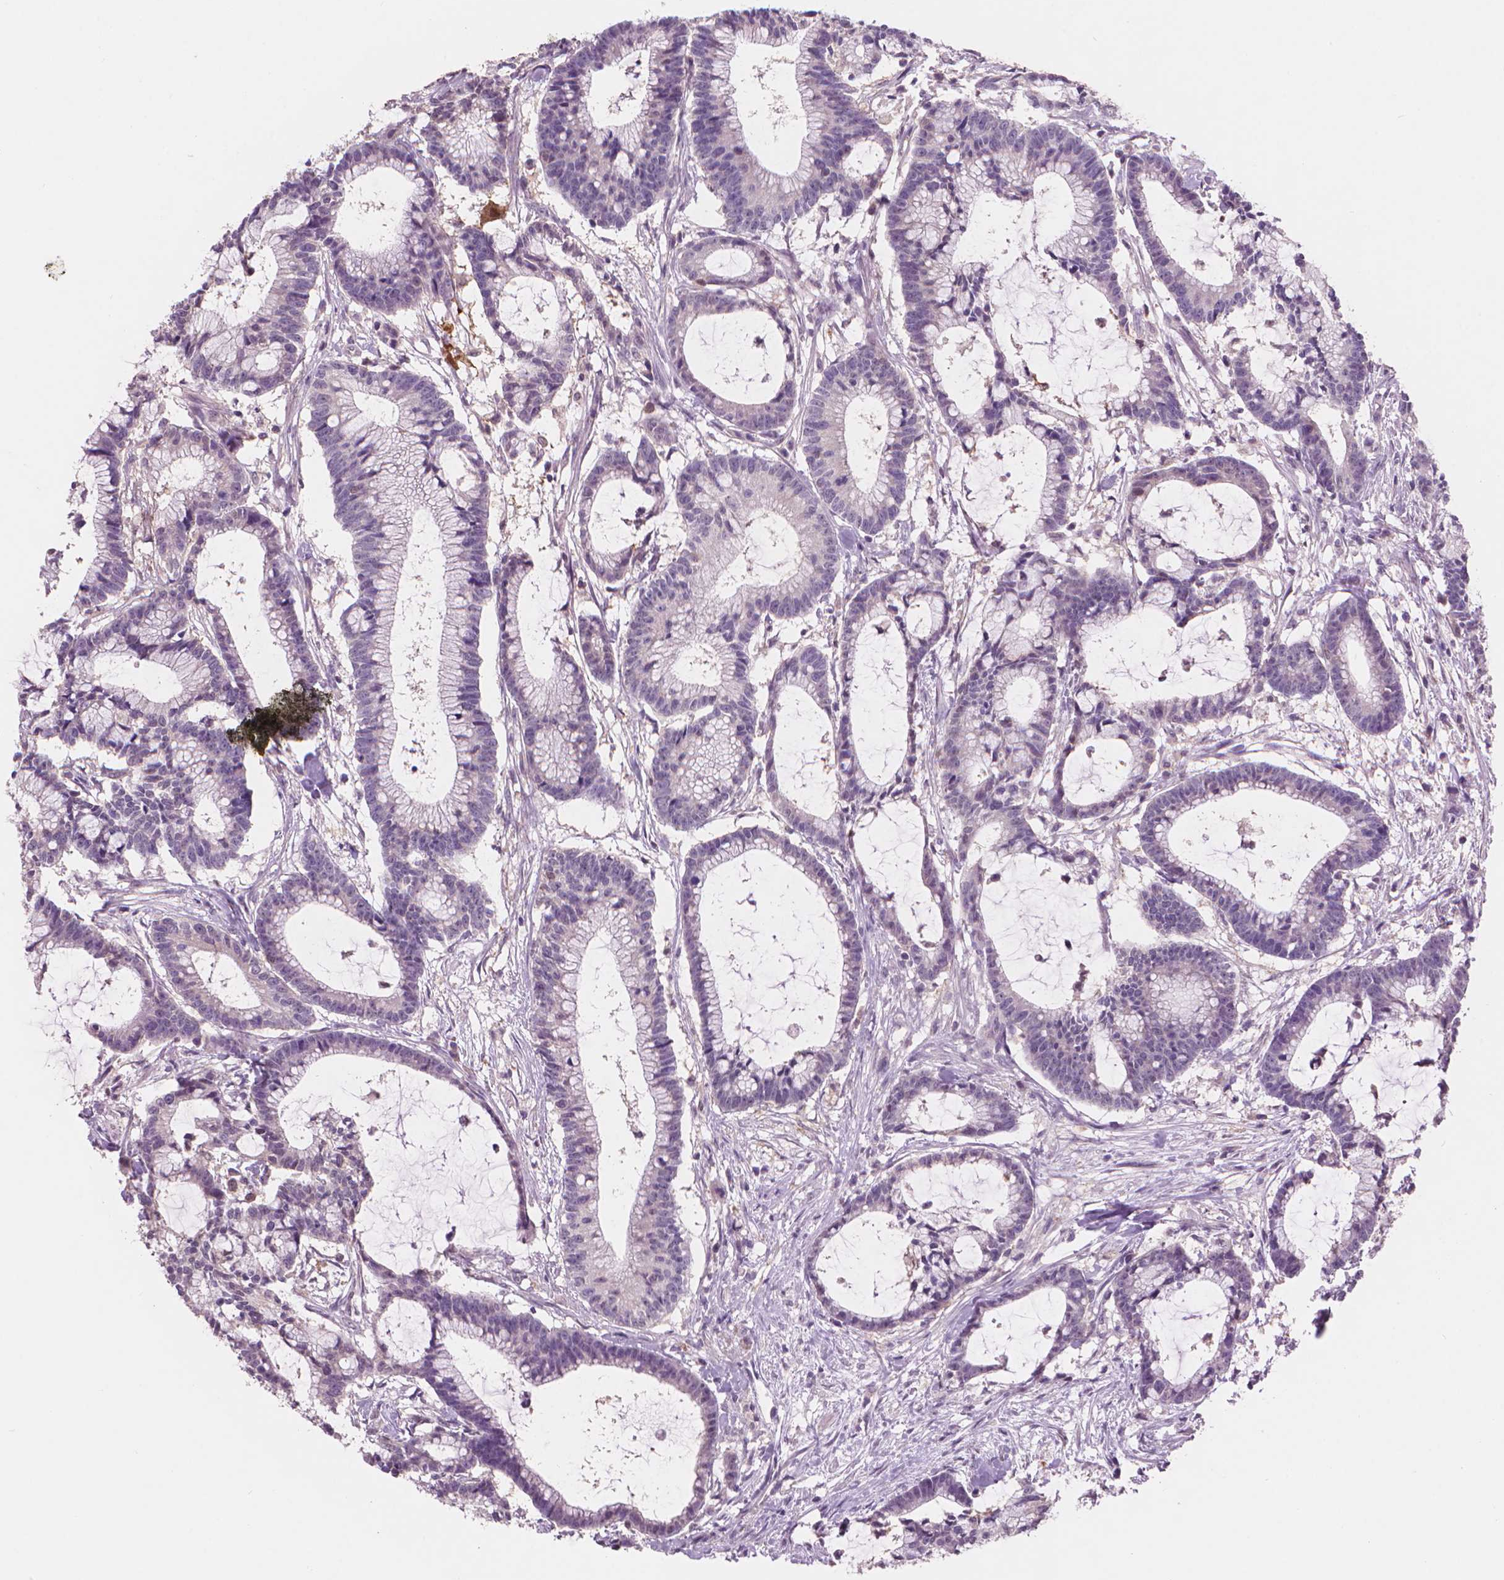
{"staining": {"intensity": "negative", "quantity": "none", "location": "none"}, "tissue": "colorectal cancer", "cell_type": "Tumor cells", "image_type": "cancer", "snomed": [{"axis": "morphology", "description": "Adenocarcinoma, NOS"}, {"axis": "topography", "description": "Colon"}], "caption": "DAB (3,3'-diaminobenzidine) immunohistochemical staining of human colorectal cancer exhibits no significant staining in tumor cells. The staining was performed using DAB (3,3'-diaminobenzidine) to visualize the protein expression in brown, while the nuclei were stained in blue with hematoxylin (Magnification: 20x).", "gene": "ENO2", "patient": {"sex": "female", "age": 78}}